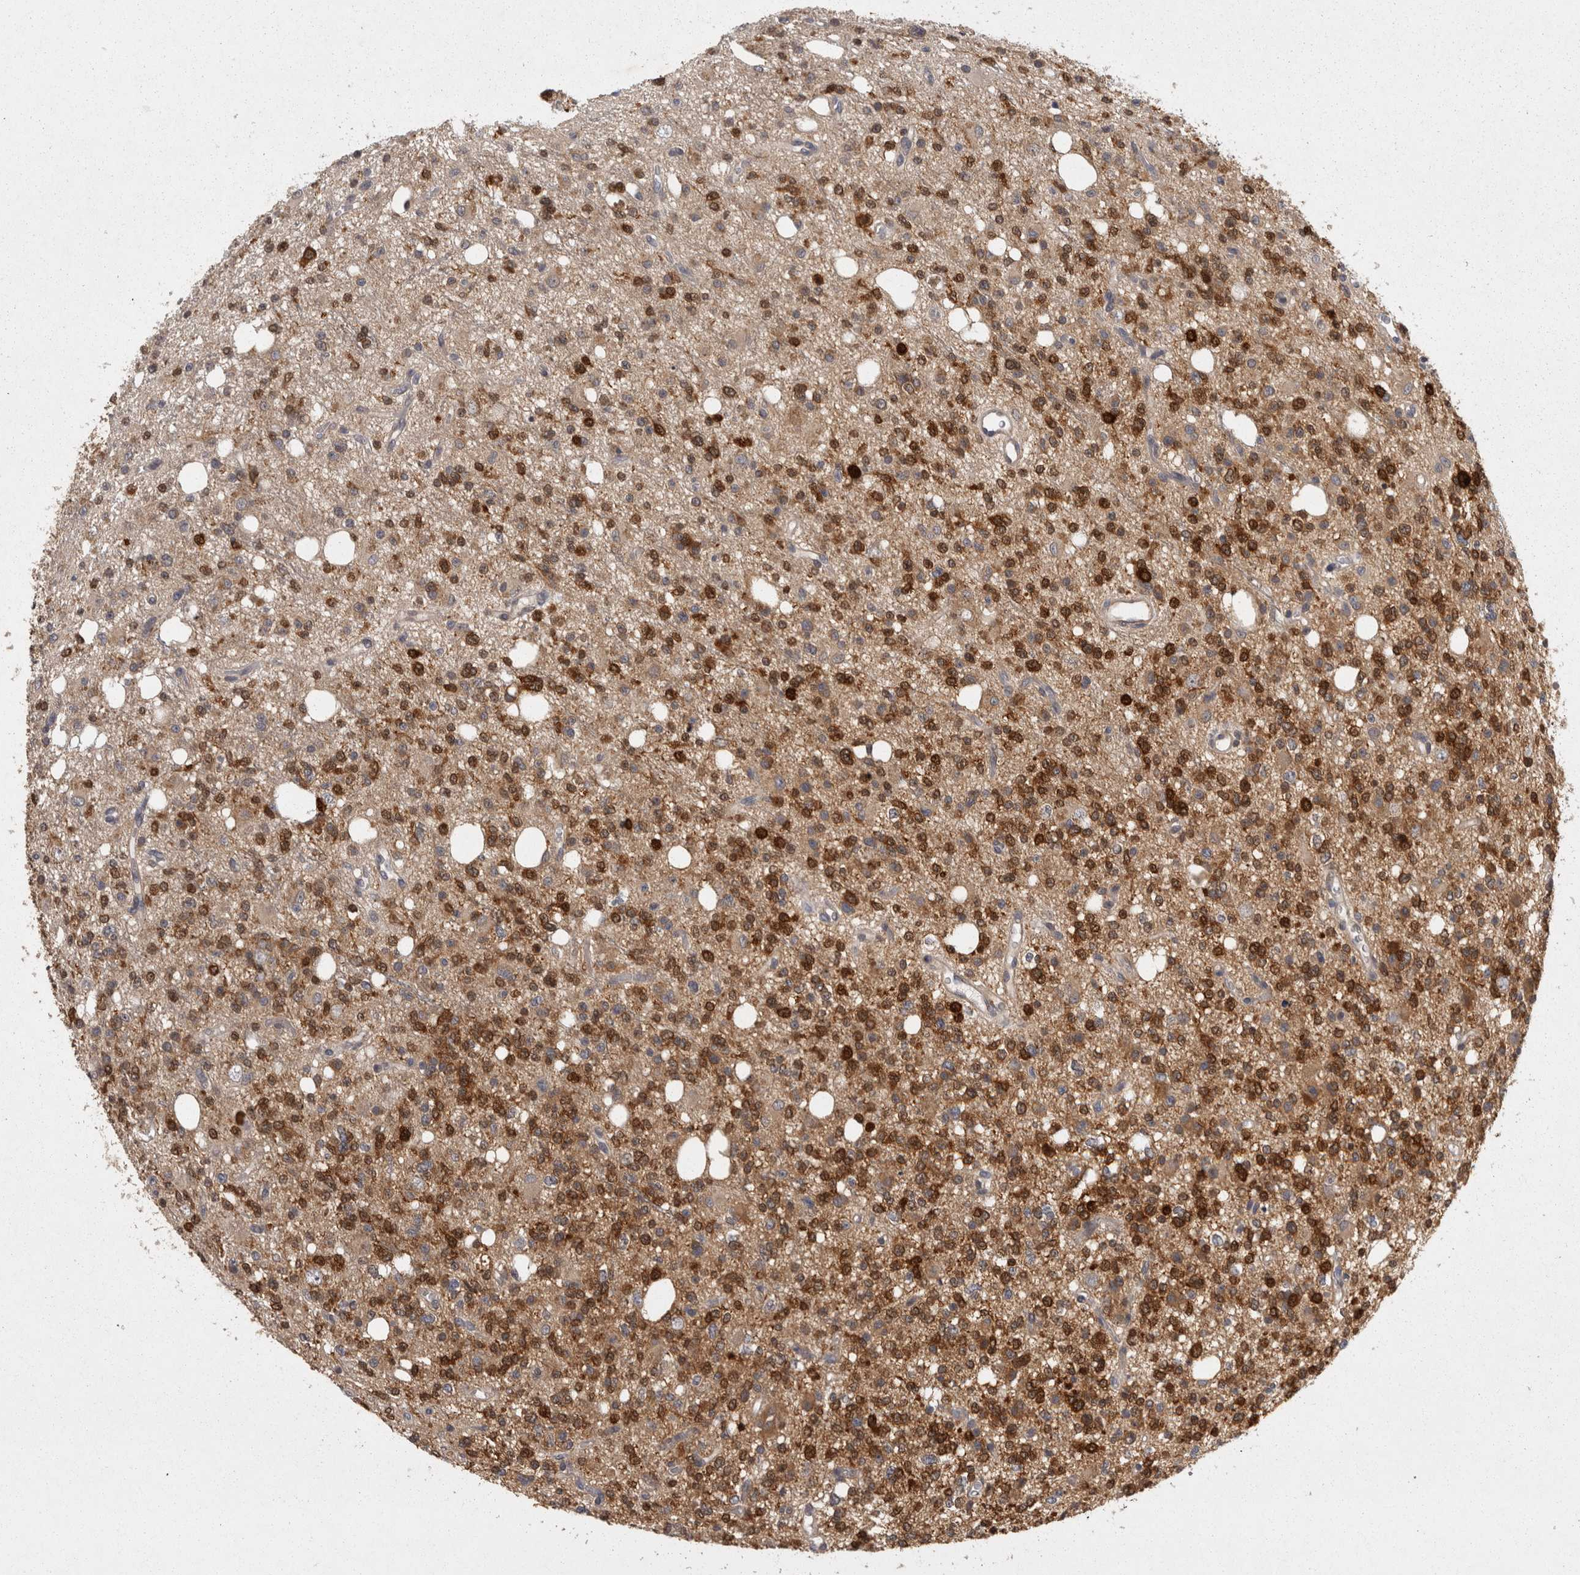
{"staining": {"intensity": "strong", "quantity": "25%-75%", "location": "cytoplasmic/membranous"}, "tissue": "glioma", "cell_type": "Tumor cells", "image_type": "cancer", "snomed": [{"axis": "morphology", "description": "Glioma, malignant, High grade"}, {"axis": "topography", "description": "Brain"}], "caption": "High-grade glioma (malignant) stained for a protein shows strong cytoplasmic/membranous positivity in tumor cells. The staining was performed using DAB (3,3'-diaminobenzidine), with brown indicating positive protein expression. Nuclei are stained blue with hematoxylin.", "gene": "ACAT2", "patient": {"sex": "female", "age": 62}}